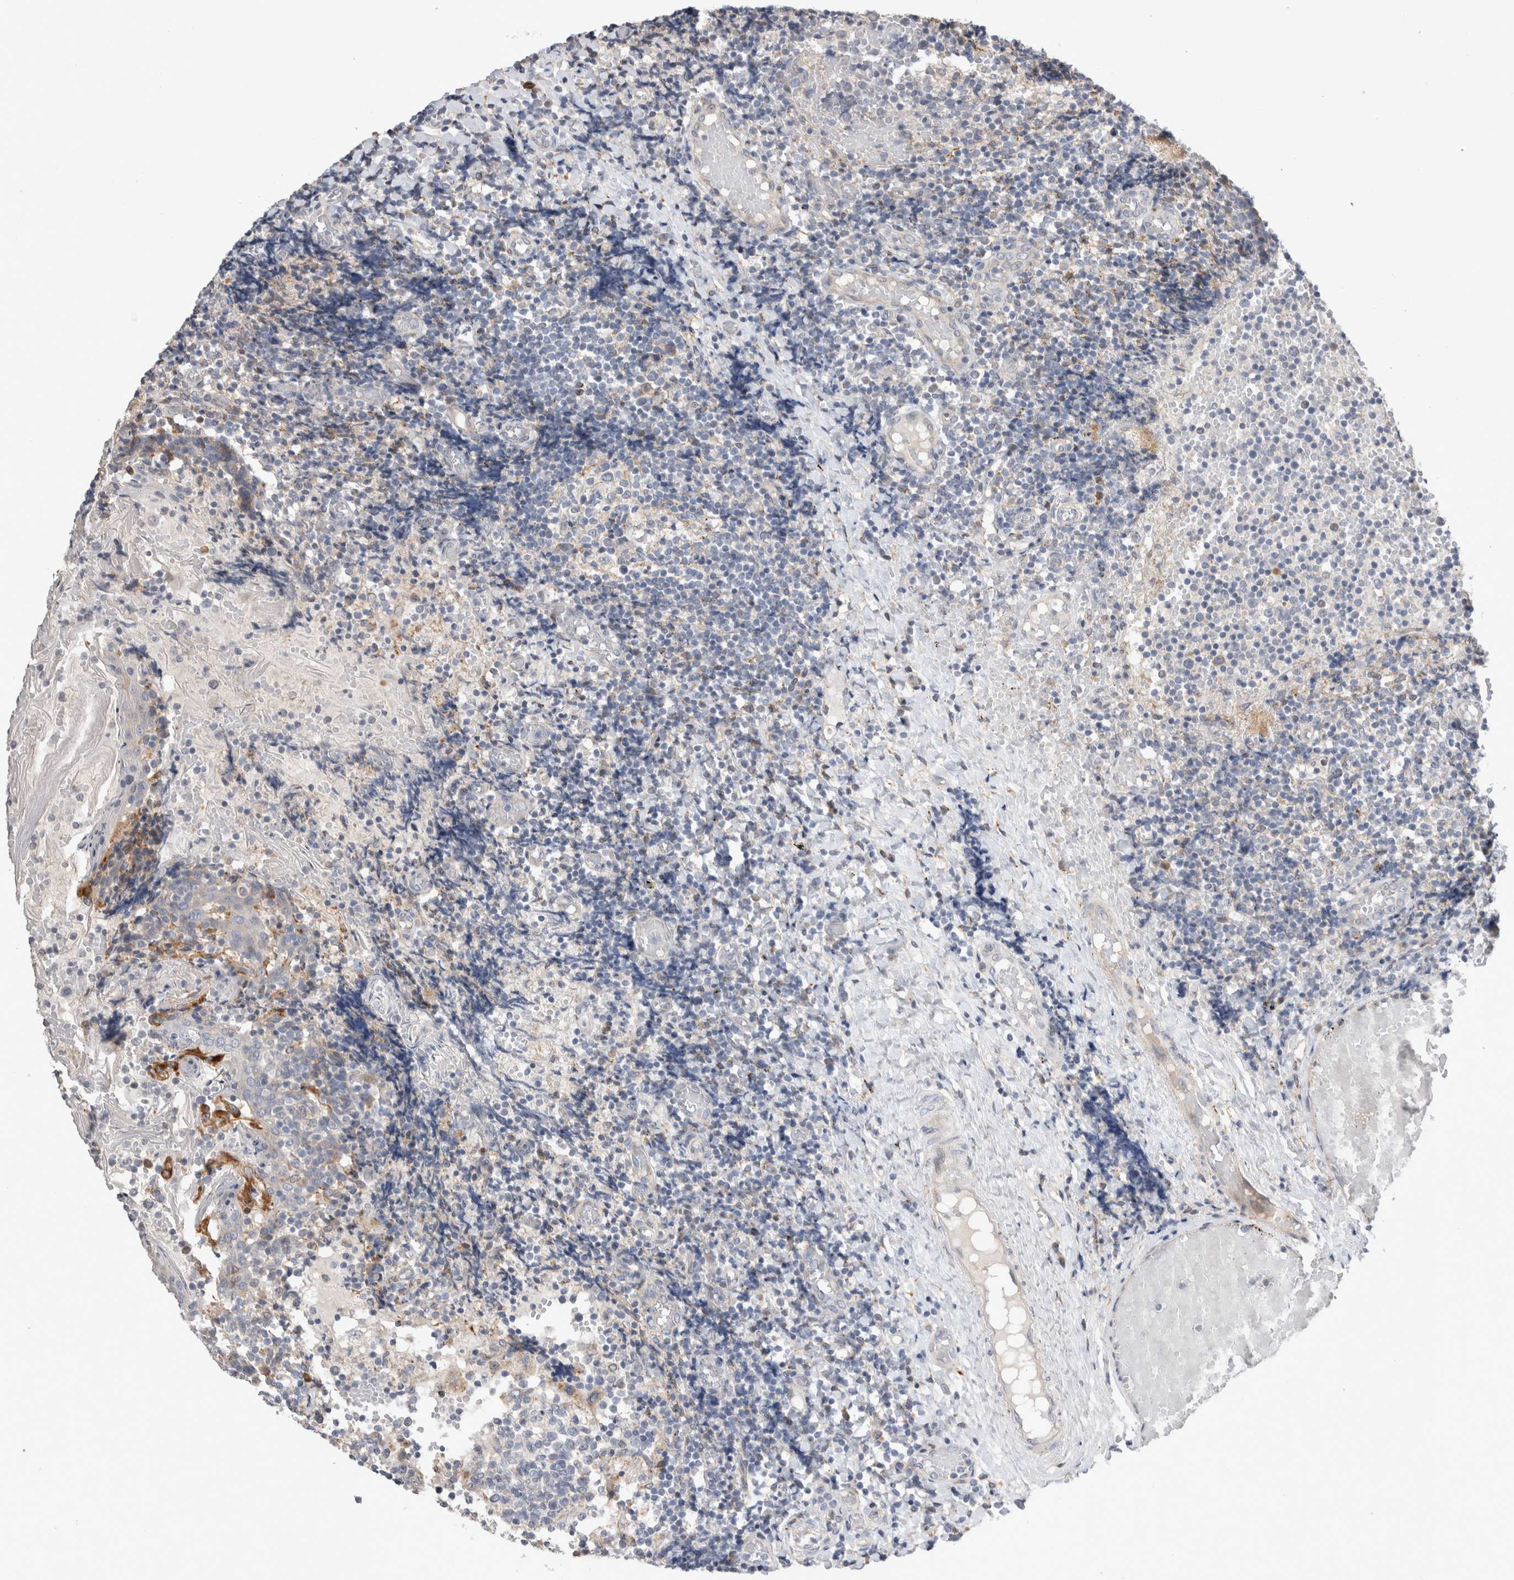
{"staining": {"intensity": "negative", "quantity": "none", "location": "none"}, "tissue": "tonsil", "cell_type": "Germinal center cells", "image_type": "normal", "snomed": [{"axis": "morphology", "description": "Normal tissue, NOS"}, {"axis": "topography", "description": "Tonsil"}], "caption": "High power microscopy photomicrograph of an IHC histopathology image of normal tonsil, revealing no significant staining in germinal center cells. Brightfield microscopy of IHC stained with DAB (brown) and hematoxylin (blue), captured at high magnification.", "gene": "TRMT9B", "patient": {"sex": "female", "age": 19}}